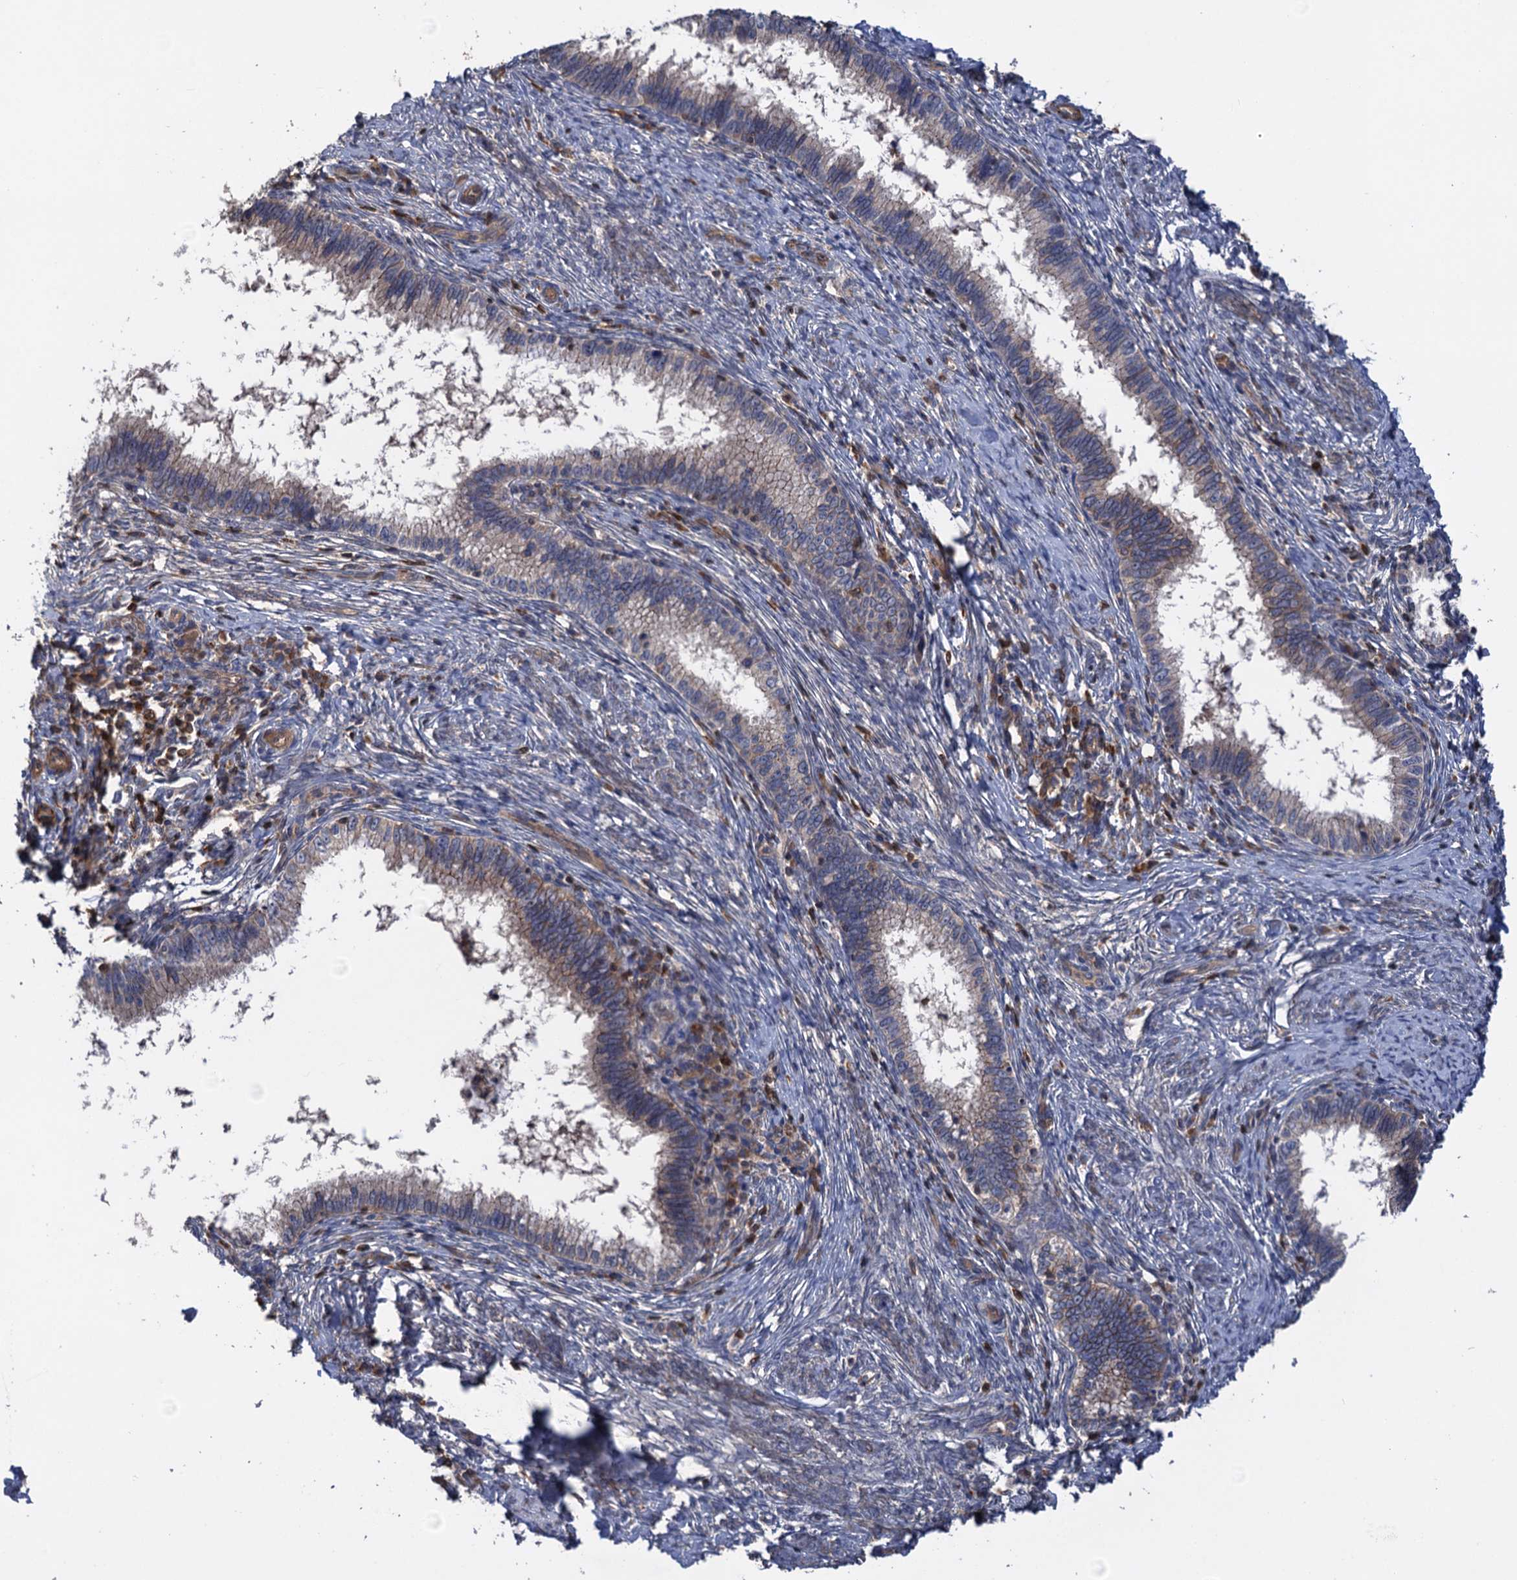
{"staining": {"intensity": "weak", "quantity": "25%-75%", "location": "cytoplasmic/membranous"}, "tissue": "cervical cancer", "cell_type": "Tumor cells", "image_type": "cancer", "snomed": [{"axis": "morphology", "description": "Adenocarcinoma, NOS"}, {"axis": "topography", "description": "Cervix"}], "caption": "Brown immunohistochemical staining in adenocarcinoma (cervical) reveals weak cytoplasmic/membranous positivity in about 25%-75% of tumor cells. Ihc stains the protein in brown and the nuclei are stained blue.", "gene": "DGKA", "patient": {"sex": "female", "age": 36}}